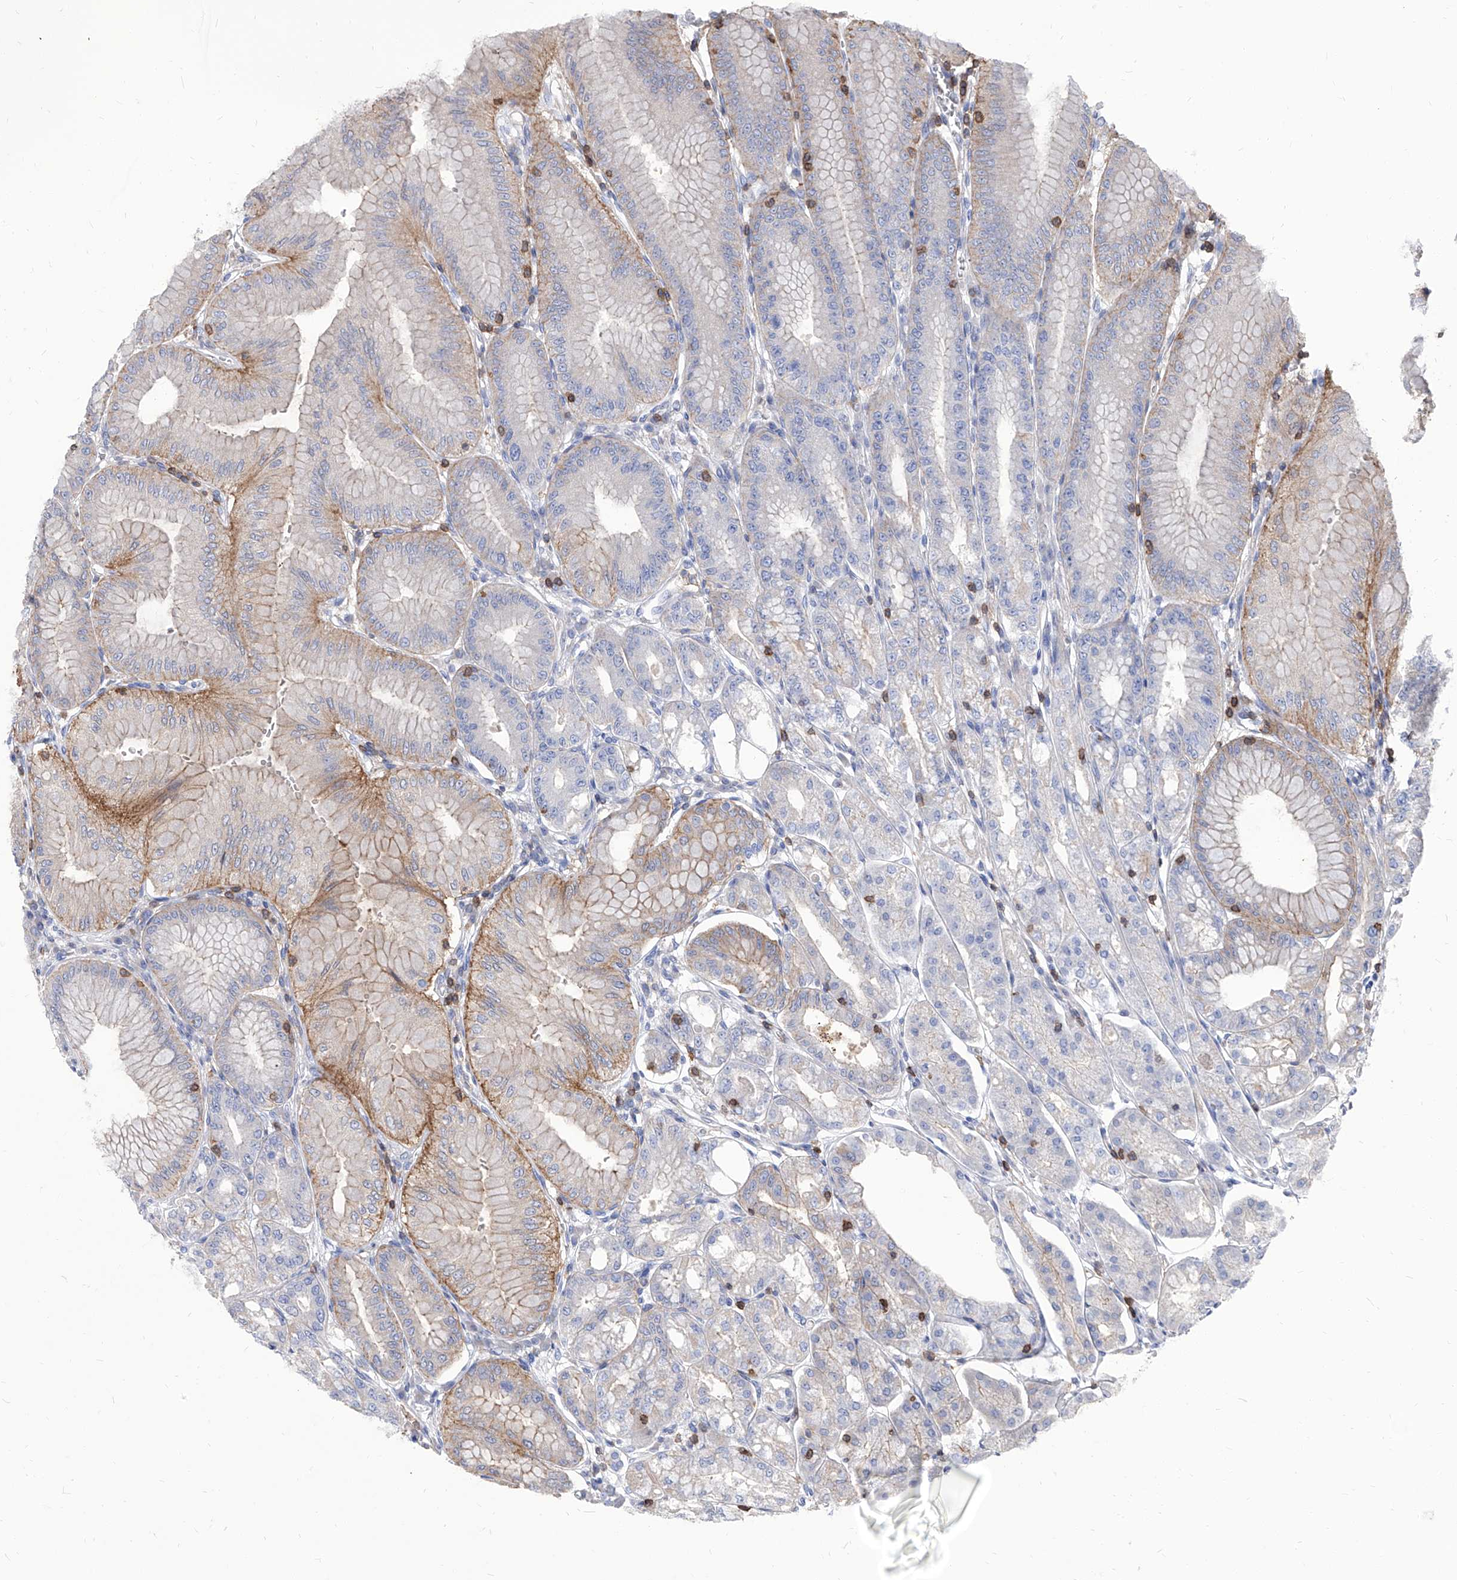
{"staining": {"intensity": "moderate", "quantity": "<25%", "location": "cytoplasmic/membranous"}, "tissue": "stomach", "cell_type": "Glandular cells", "image_type": "normal", "snomed": [{"axis": "morphology", "description": "Normal tissue, NOS"}, {"axis": "topography", "description": "Stomach, lower"}], "caption": "Immunohistochemical staining of unremarkable human stomach exhibits low levels of moderate cytoplasmic/membranous expression in approximately <25% of glandular cells. (Stains: DAB (3,3'-diaminobenzidine) in brown, nuclei in blue, Microscopy: brightfield microscopy at high magnification).", "gene": "ABRACL", "patient": {"sex": "male", "age": 71}}